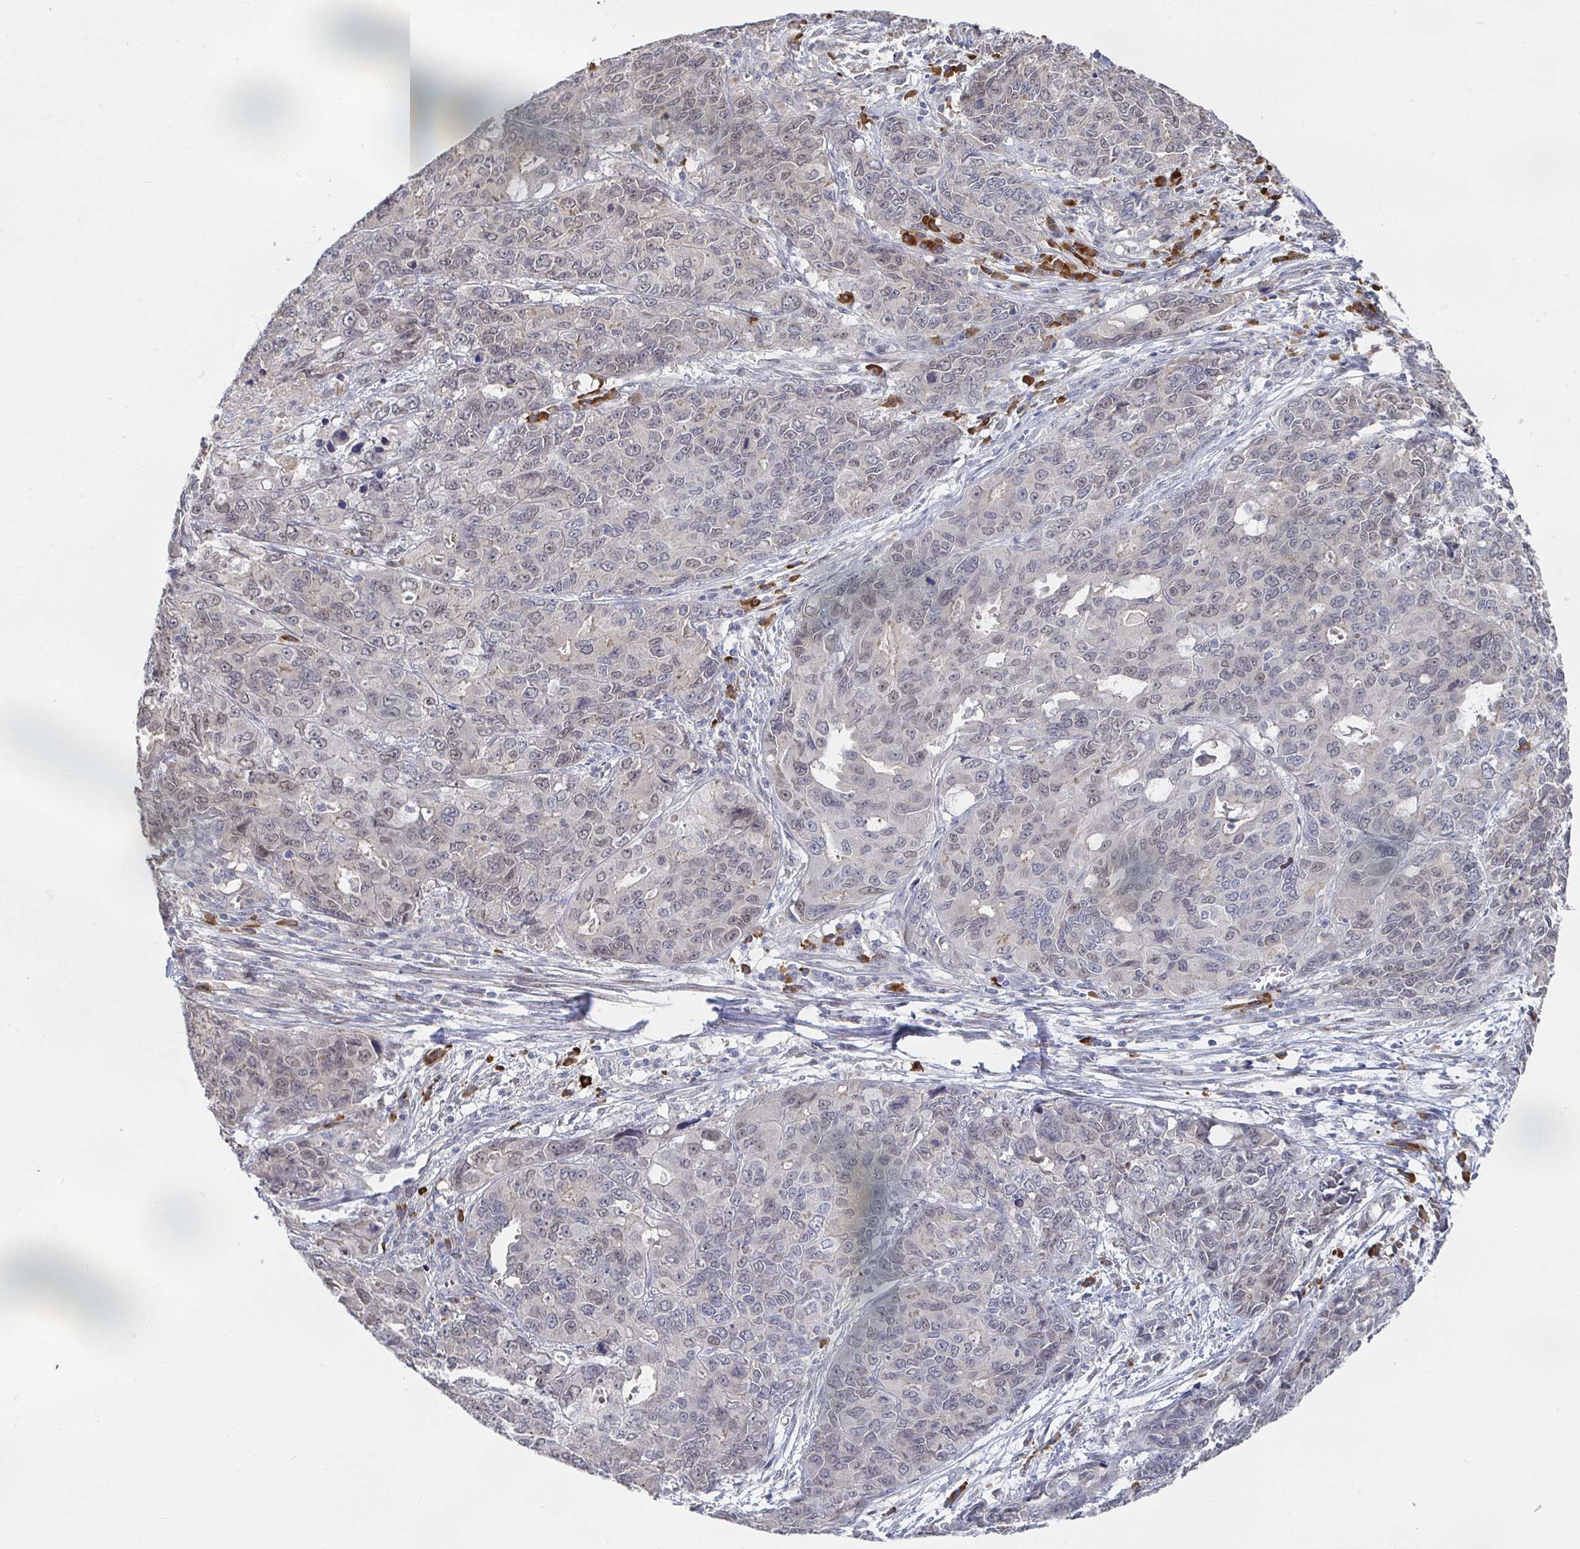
{"staining": {"intensity": "weak", "quantity": "25%-75%", "location": "nuclear"}, "tissue": "endometrial cancer", "cell_type": "Tumor cells", "image_type": "cancer", "snomed": [{"axis": "morphology", "description": "Adenocarcinoma, NOS"}, {"axis": "topography", "description": "Uterus"}], "caption": "Immunohistochemical staining of human adenocarcinoma (endometrial) displays weak nuclear protein positivity in about 25%-75% of tumor cells. (brown staining indicates protein expression, while blue staining denotes nuclei).", "gene": "MEIS1", "patient": {"sex": "female", "age": 79}}